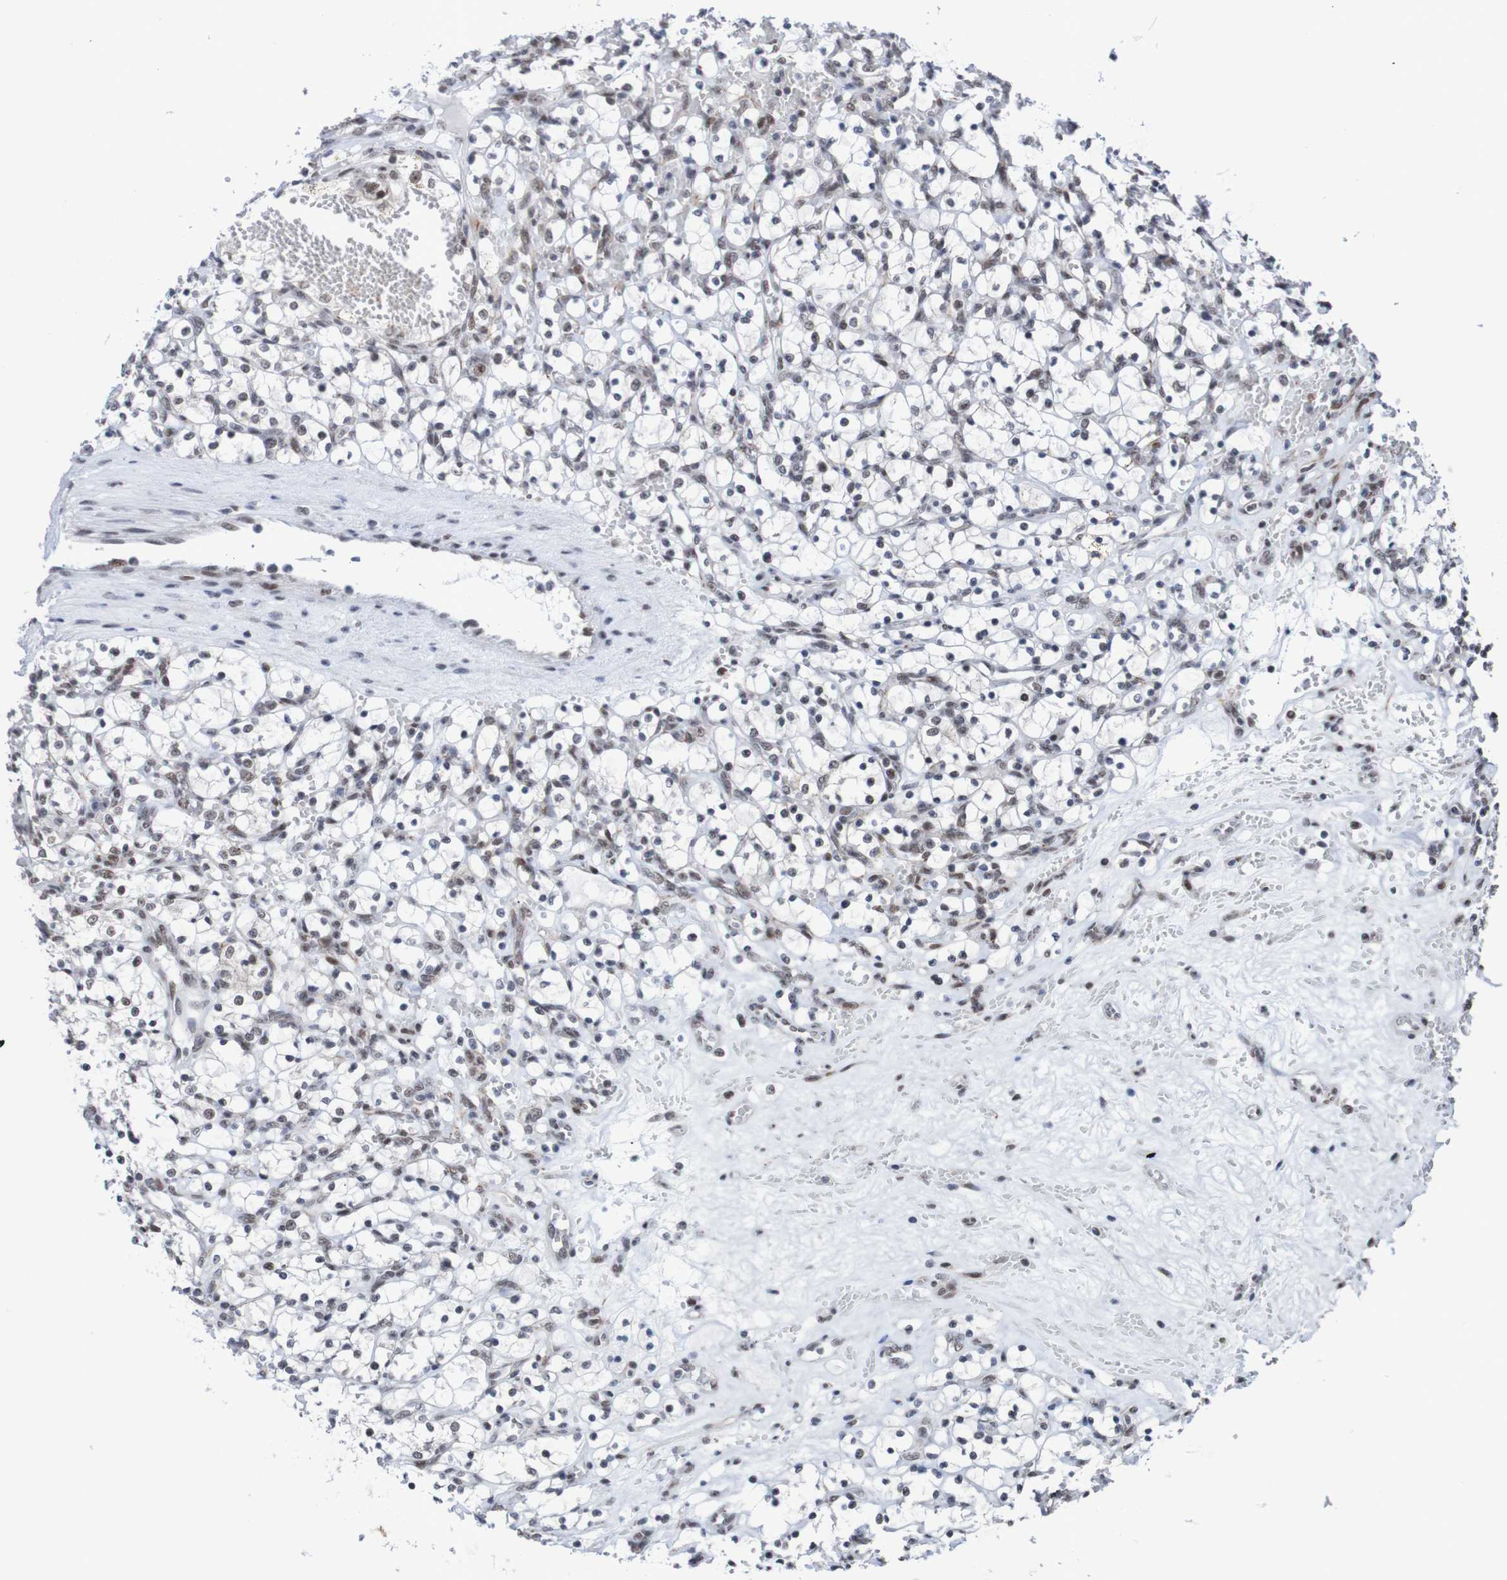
{"staining": {"intensity": "weak", "quantity": "25%-75%", "location": "nuclear"}, "tissue": "renal cancer", "cell_type": "Tumor cells", "image_type": "cancer", "snomed": [{"axis": "morphology", "description": "Adenocarcinoma, NOS"}, {"axis": "topography", "description": "Kidney"}], "caption": "Tumor cells exhibit weak nuclear positivity in approximately 25%-75% of cells in renal cancer. (Brightfield microscopy of DAB IHC at high magnification).", "gene": "CDC5L", "patient": {"sex": "female", "age": 69}}